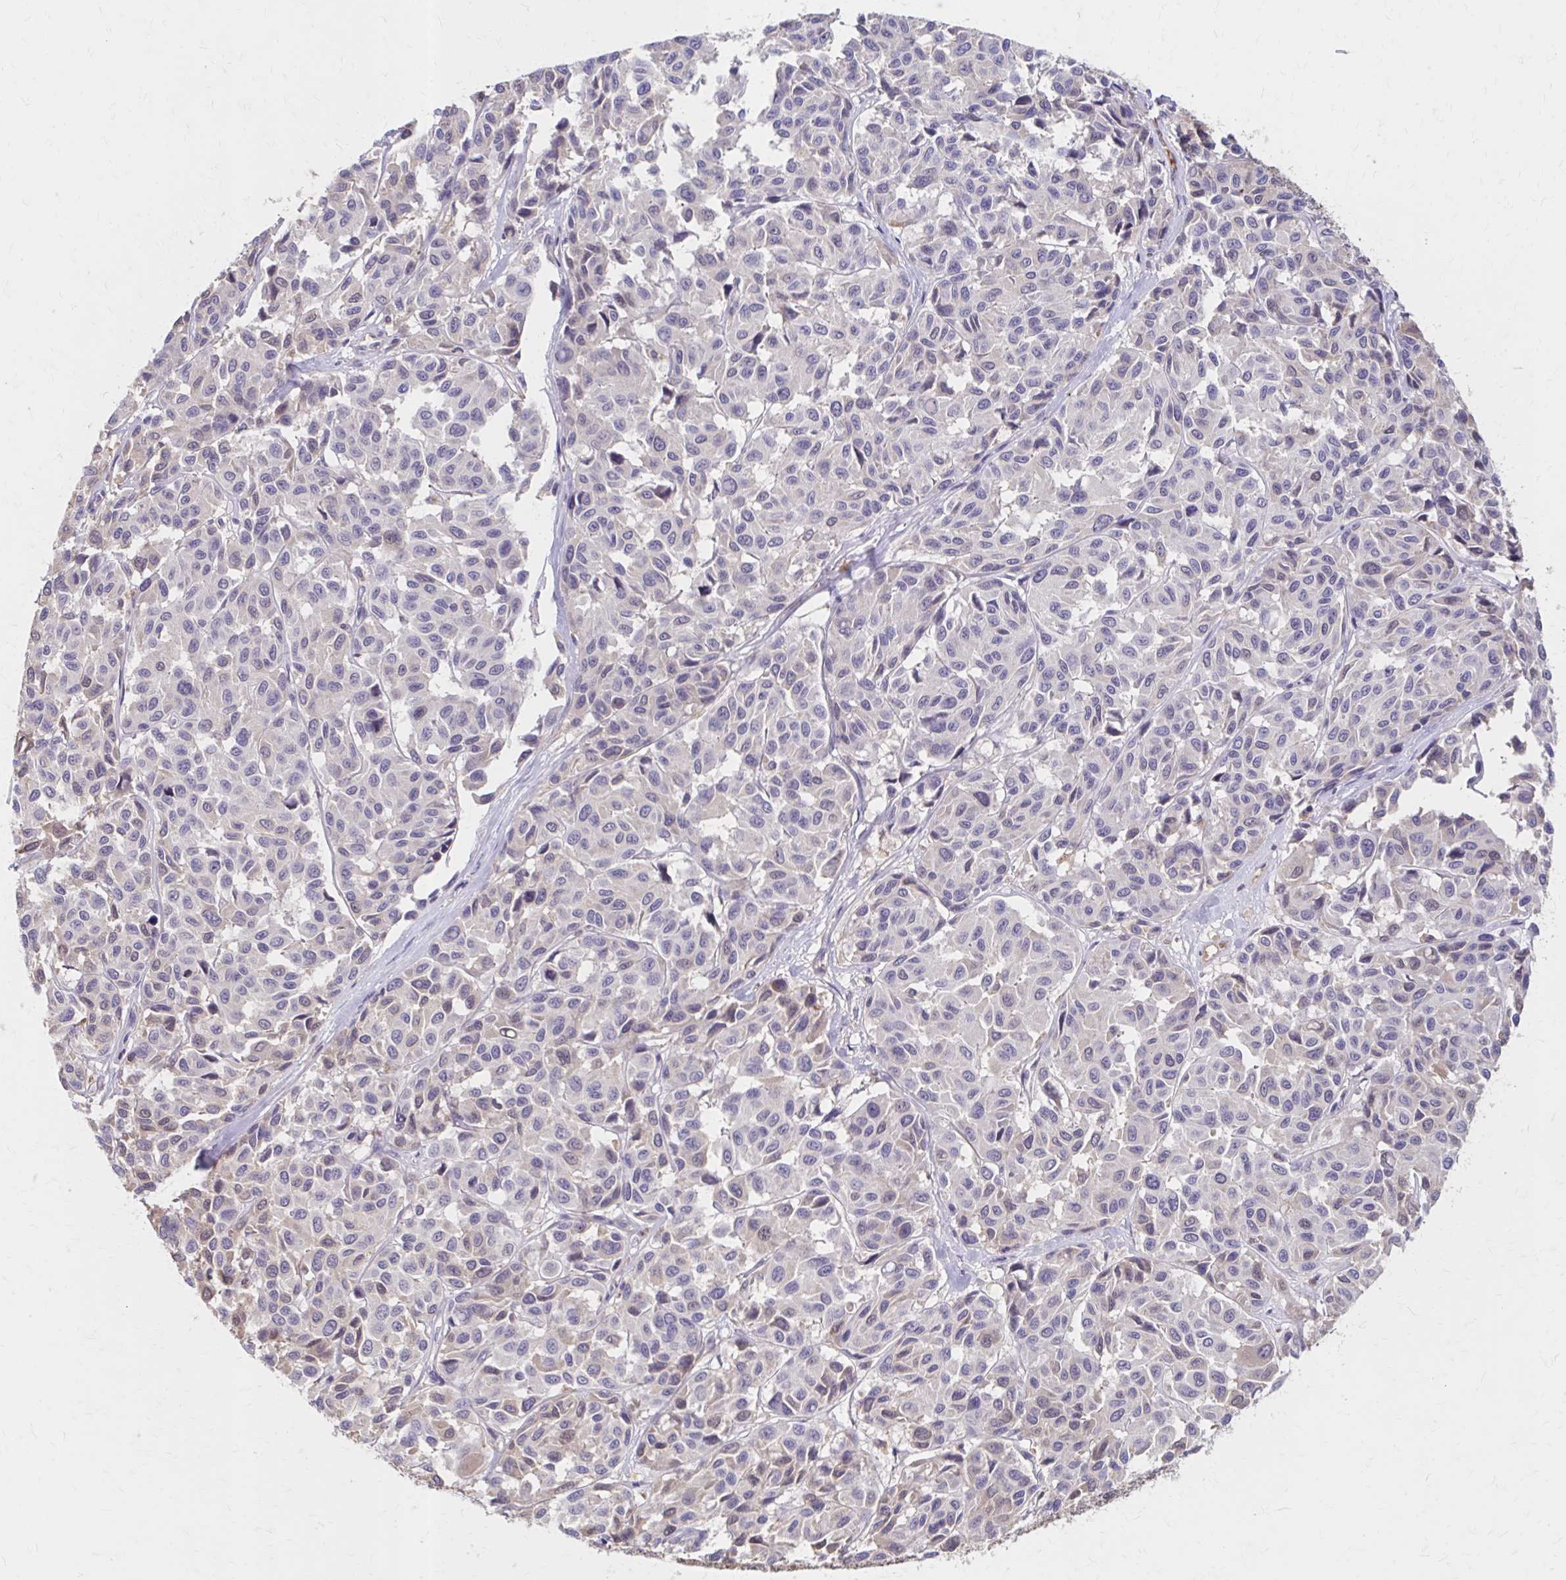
{"staining": {"intensity": "negative", "quantity": "none", "location": "none"}, "tissue": "melanoma", "cell_type": "Tumor cells", "image_type": "cancer", "snomed": [{"axis": "morphology", "description": "Malignant melanoma, NOS"}, {"axis": "topography", "description": "Skin"}], "caption": "Tumor cells are negative for brown protein staining in melanoma. (DAB IHC visualized using brightfield microscopy, high magnification).", "gene": "HMGCS2", "patient": {"sex": "female", "age": 66}}